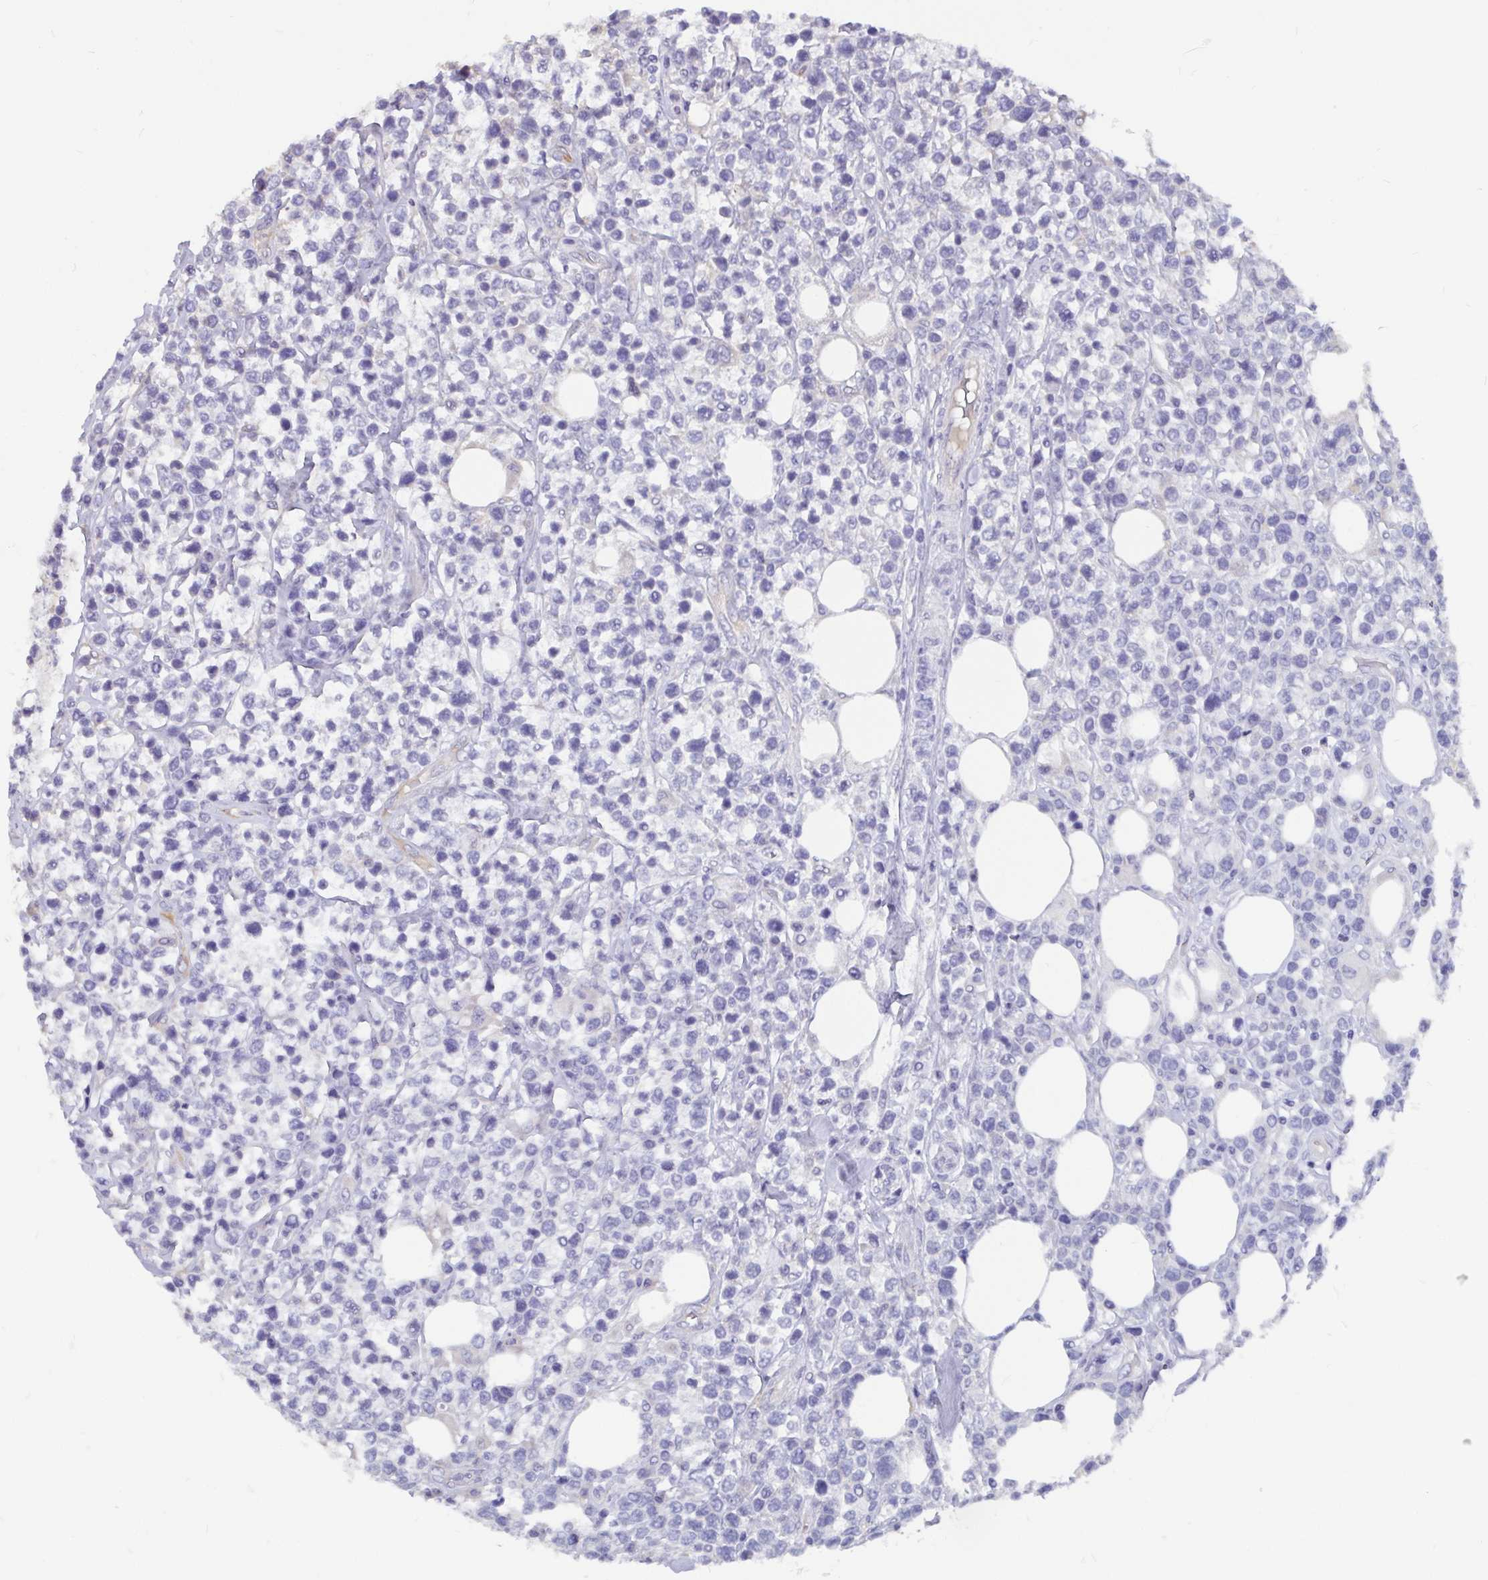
{"staining": {"intensity": "negative", "quantity": "none", "location": "none"}, "tissue": "lymphoma", "cell_type": "Tumor cells", "image_type": "cancer", "snomed": [{"axis": "morphology", "description": "Malignant lymphoma, non-Hodgkin's type, High grade"}, {"axis": "topography", "description": "Soft tissue"}], "caption": "A high-resolution histopathology image shows immunohistochemistry staining of lymphoma, which displays no significant expression in tumor cells.", "gene": "ADAMTS6", "patient": {"sex": "female", "age": 56}}